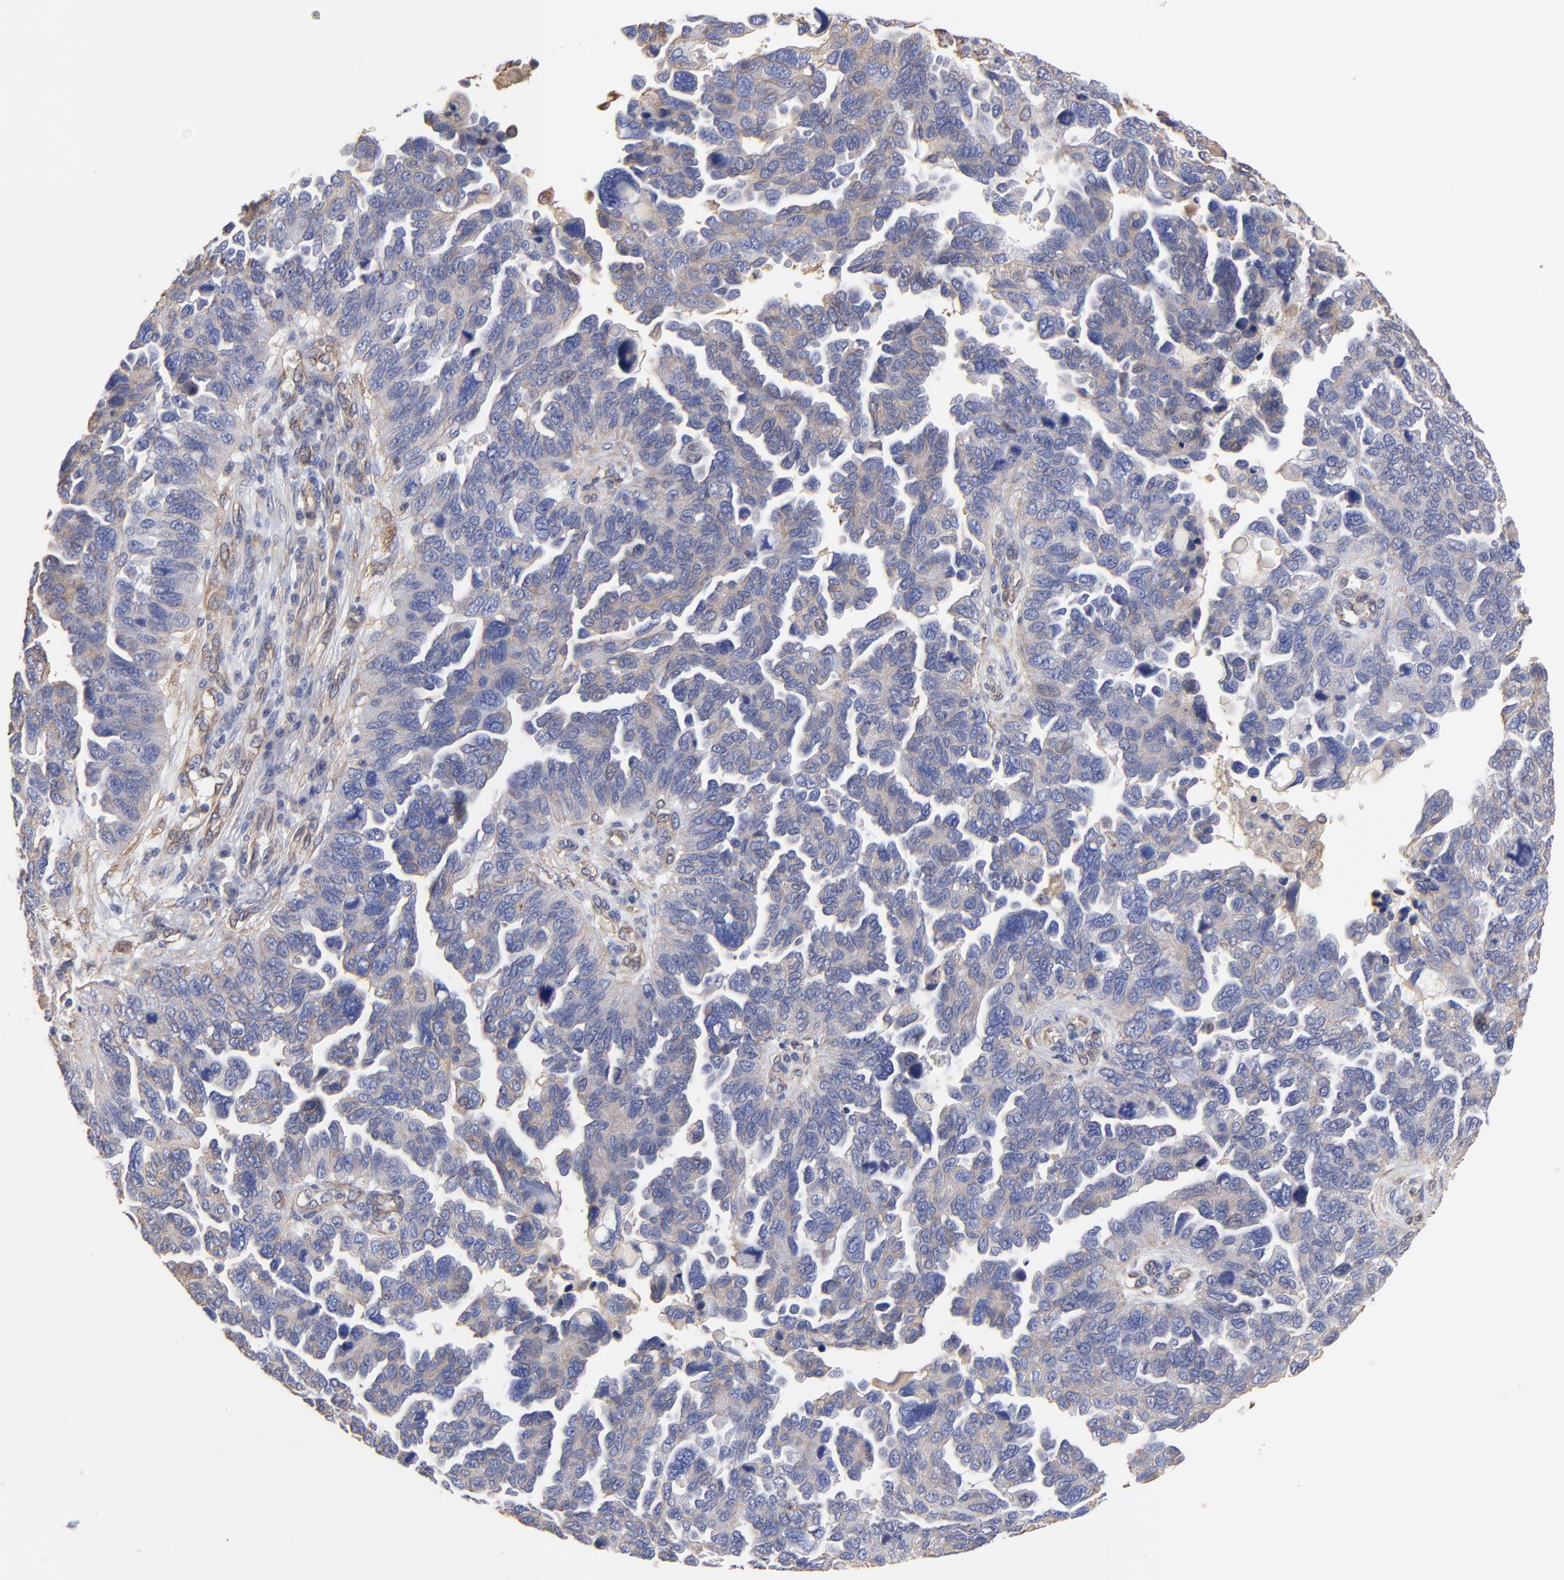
{"staining": {"intensity": "weak", "quantity": ">75%", "location": "cytoplasmic/membranous"}, "tissue": "ovarian cancer", "cell_type": "Tumor cells", "image_type": "cancer", "snomed": [{"axis": "morphology", "description": "Cystadenocarcinoma, serous, NOS"}, {"axis": "topography", "description": "Ovary"}], "caption": "Immunohistochemistry (IHC) of ovarian cancer displays low levels of weak cytoplasmic/membranous expression in approximately >75% of tumor cells.", "gene": "LRCH2", "patient": {"sex": "female", "age": 64}}